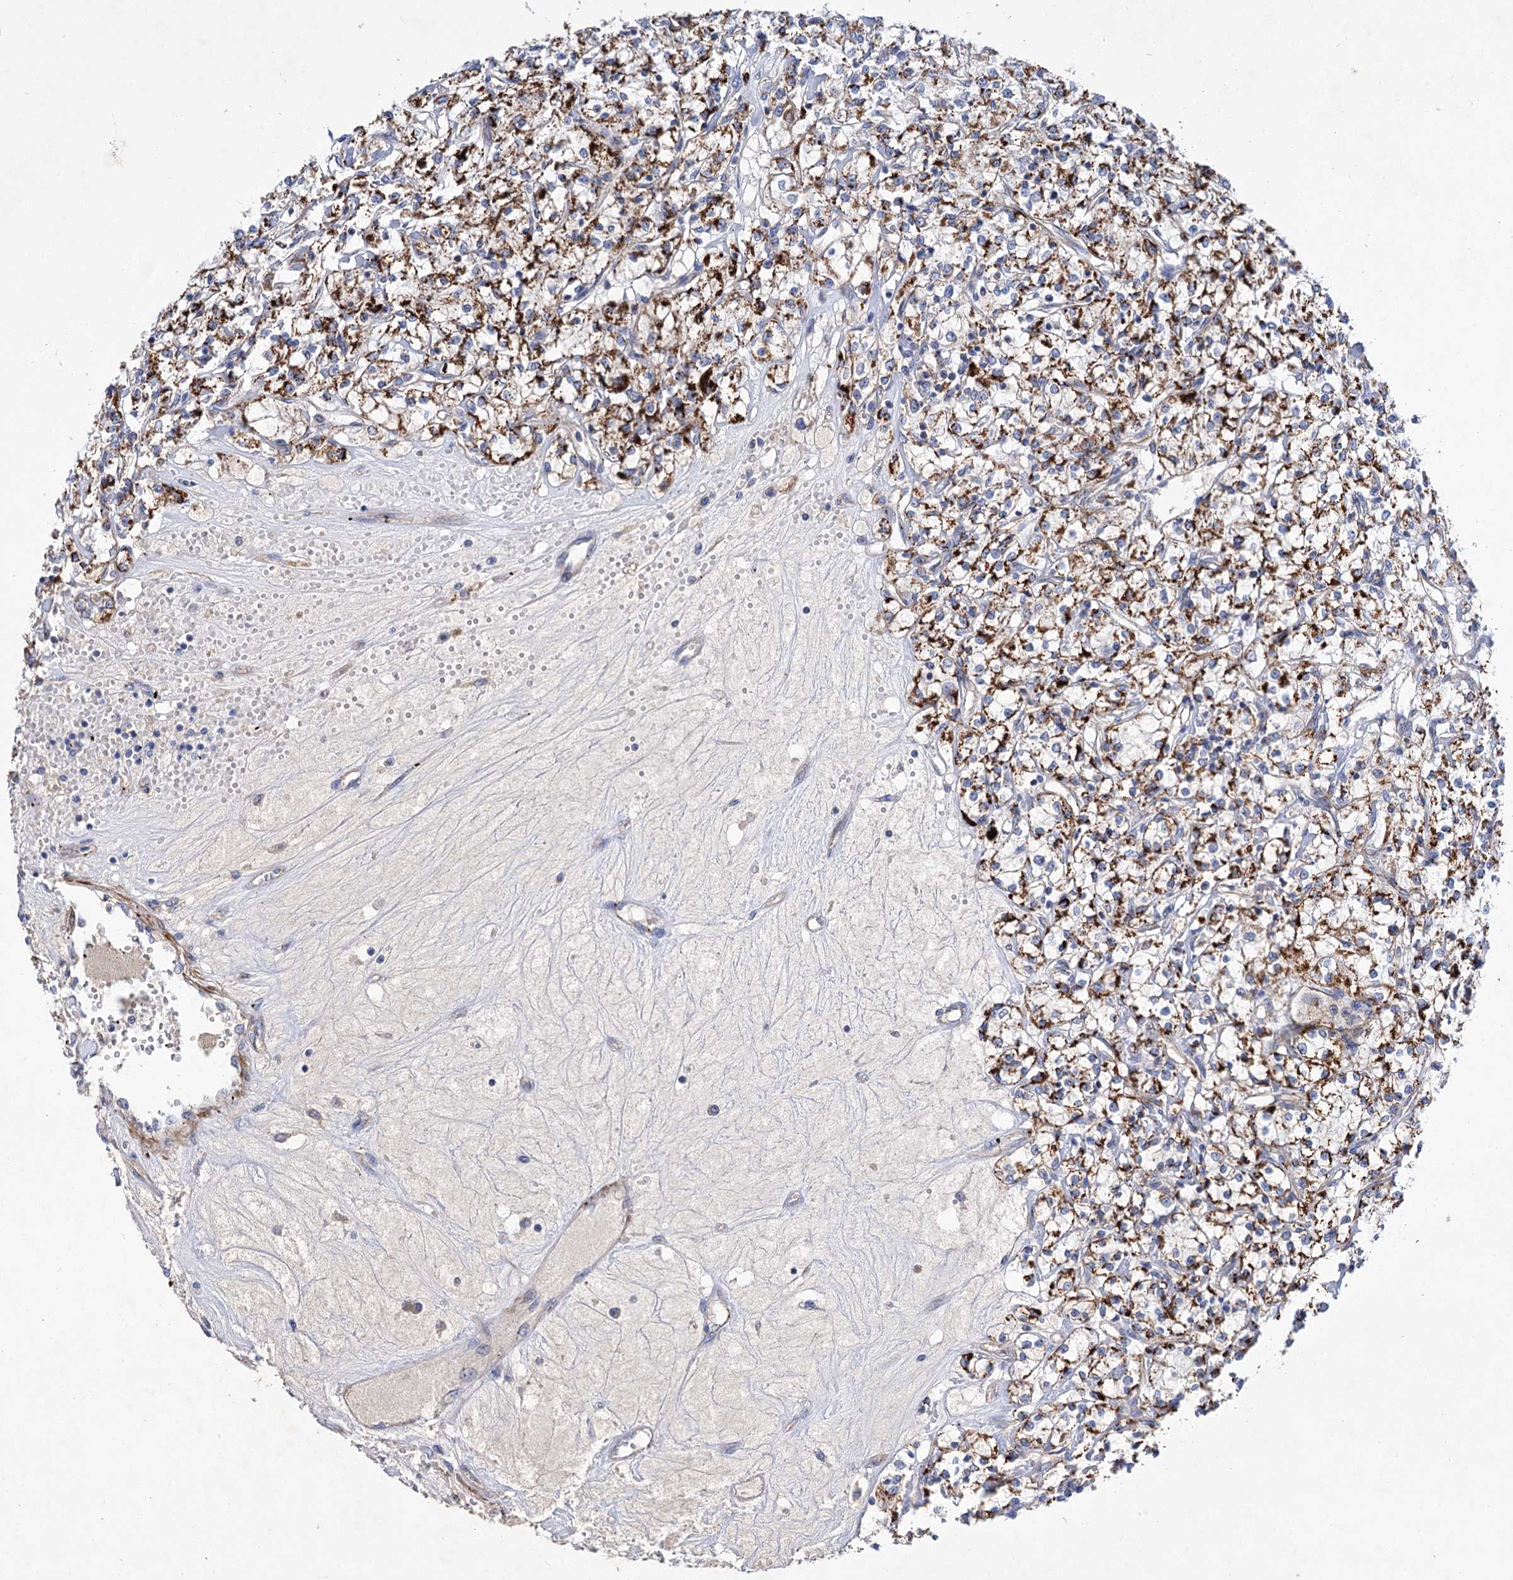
{"staining": {"intensity": "strong", "quantity": ">75%", "location": "cytoplasmic/membranous"}, "tissue": "renal cancer", "cell_type": "Tumor cells", "image_type": "cancer", "snomed": [{"axis": "morphology", "description": "Adenocarcinoma, NOS"}, {"axis": "topography", "description": "Kidney"}], "caption": "Protein staining of renal cancer (adenocarcinoma) tissue reveals strong cytoplasmic/membranous positivity in approximately >75% of tumor cells.", "gene": "NUDCD2", "patient": {"sex": "female", "age": 59}}